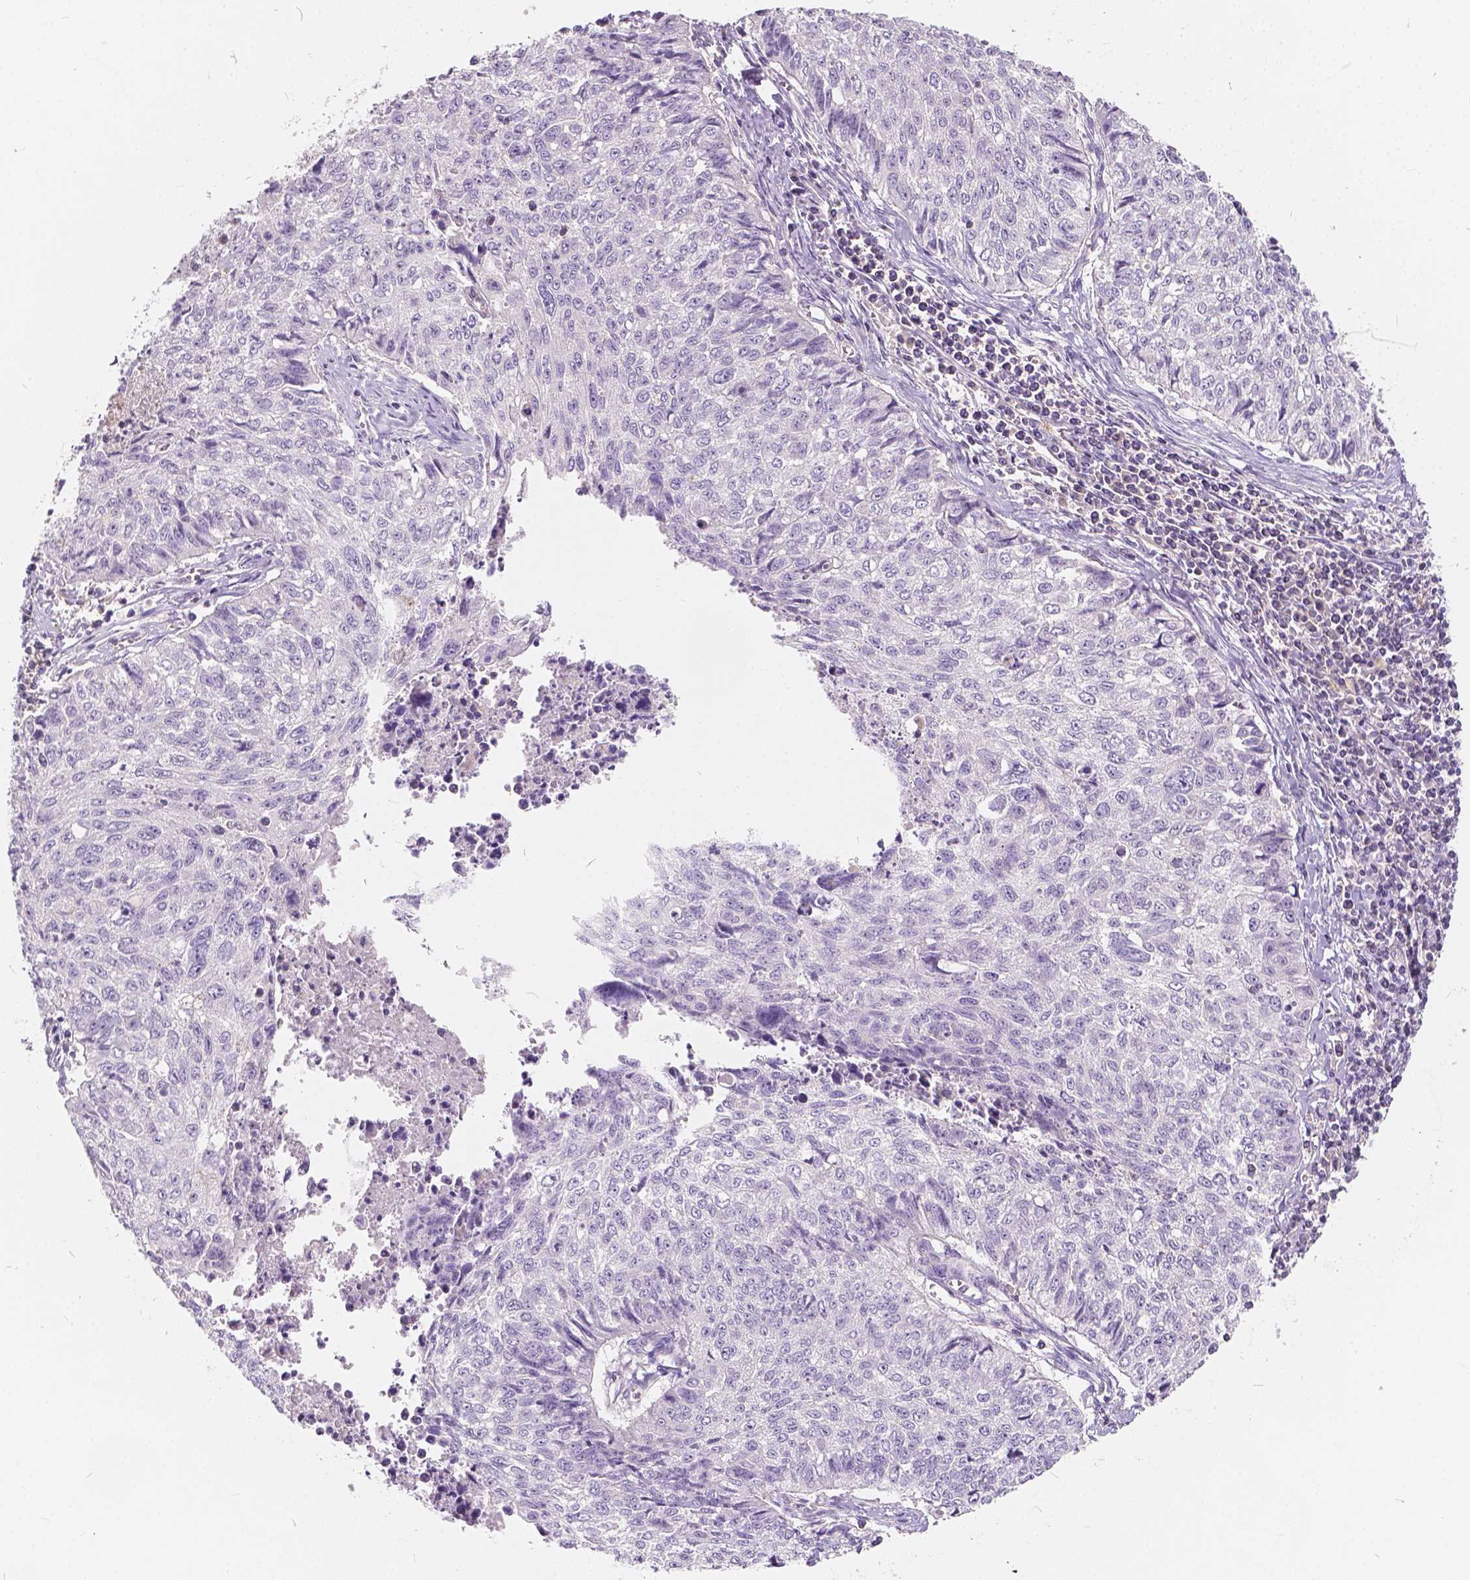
{"staining": {"intensity": "negative", "quantity": "none", "location": "none"}, "tissue": "lung cancer", "cell_type": "Tumor cells", "image_type": "cancer", "snomed": [{"axis": "morphology", "description": "Normal morphology"}, {"axis": "morphology", "description": "Aneuploidy"}, {"axis": "morphology", "description": "Squamous cell carcinoma, NOS"}, {"axis": "topography", "description": "Lymph node"}, {"axis": "topography", "description": "Lung"}], "caption": "Immunohistochemistry (IHC) of human lung aneuploidy exhibits no staining in tumor cells.", "gene": "KIAA0513", "patient": {"sex": "female", "age": 76}}